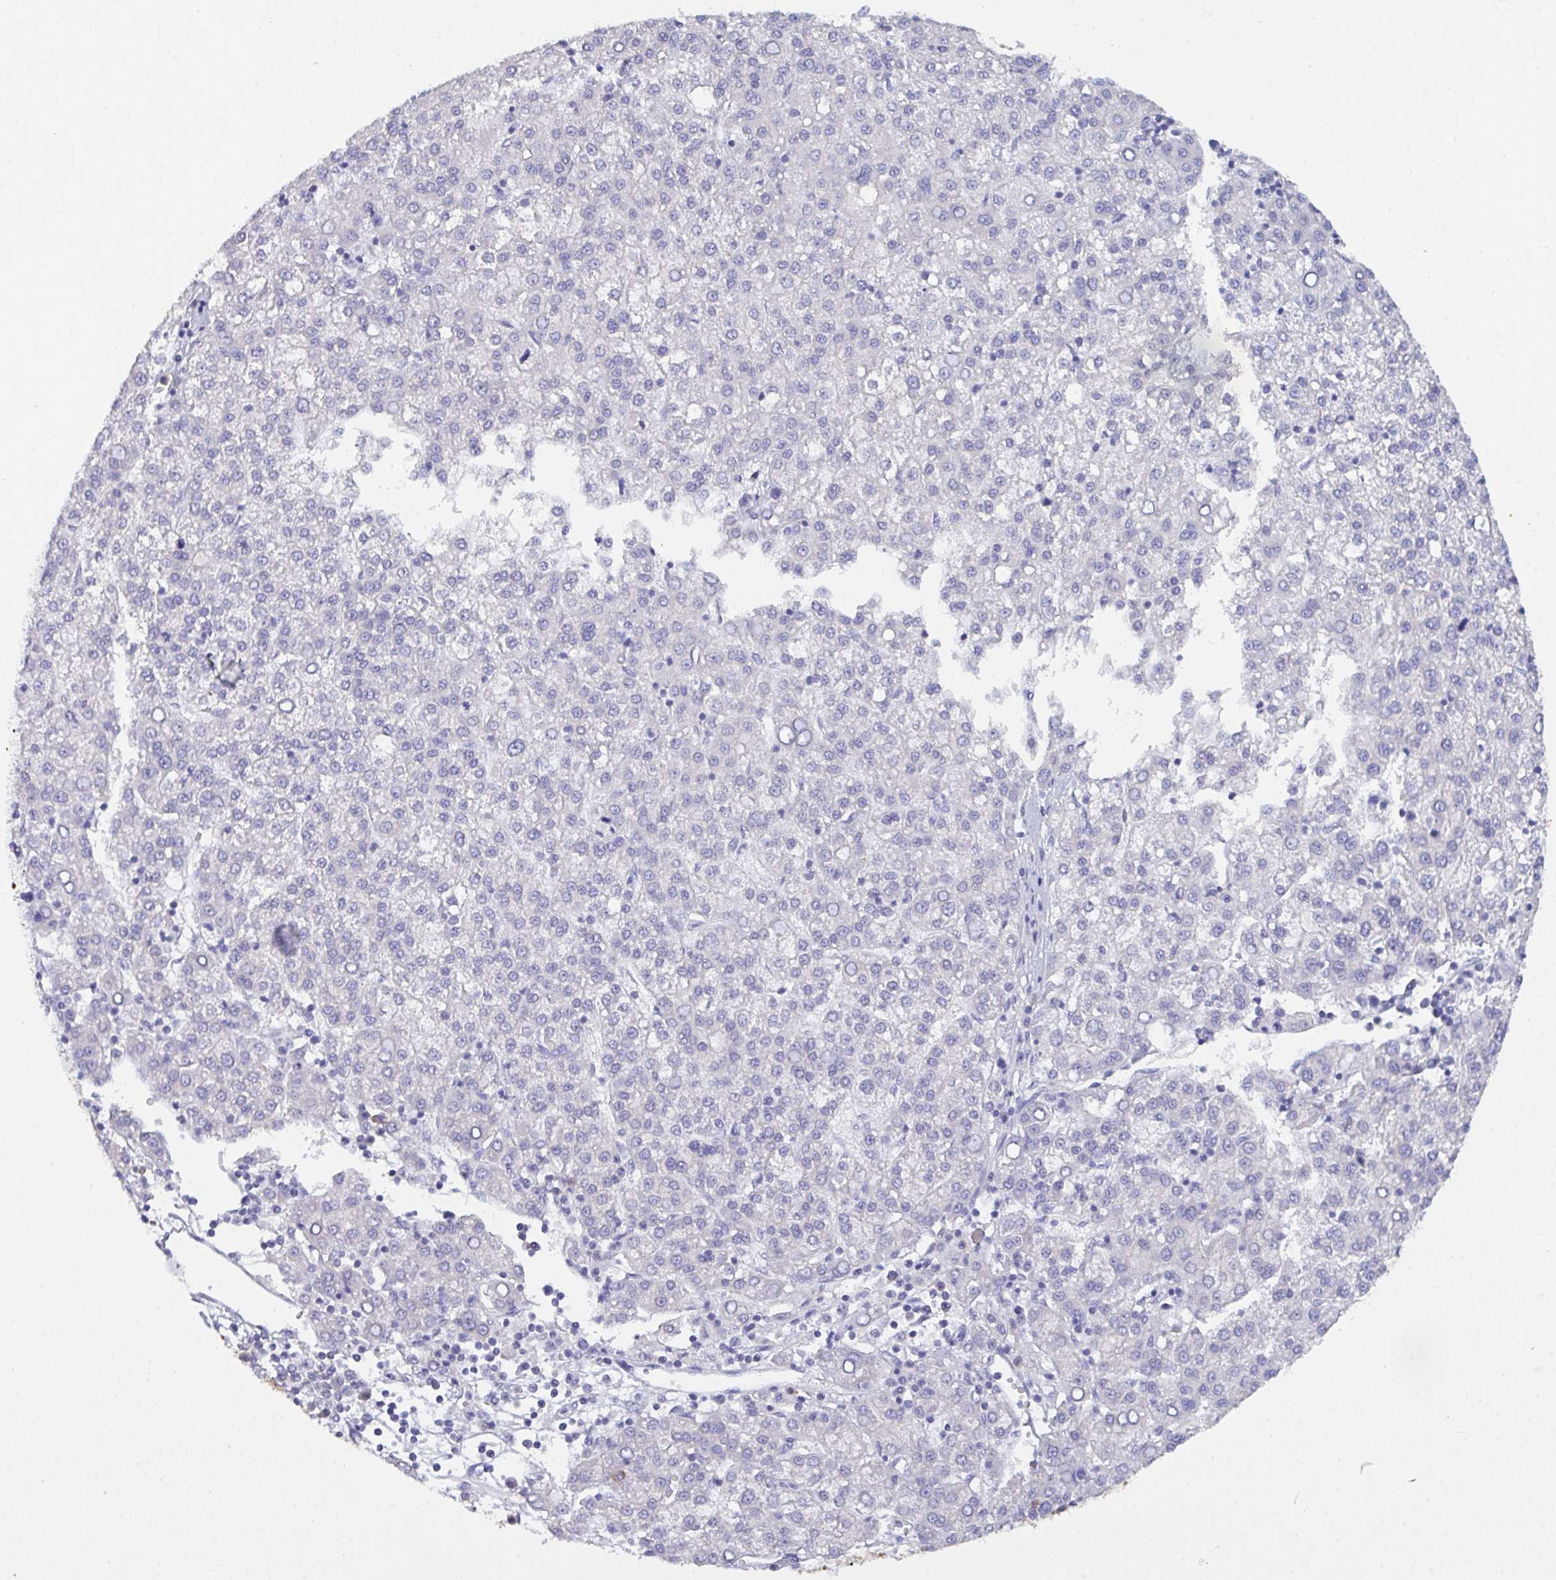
{"staining": {"intensity": "negative", "quantity": "none", "location": "none"}, "tissue": "liver cancer", "cell_type": "Tumor cells", "image_type": "cancer", "snomed": [{"axis": "morphology", "description": "Carcinoma, Hepatocellular, NOS"}, {"axis": "topography", "description": "Liver"}], "caption": "An immunohistochemistry photomicrograph of liver hepatocellular carcinoma is shown. There is no staining in tumor cells of liver hepatocellular carcinoma.", "gene": "SLC66A1", "patient": {"sex": "female", "age": 58}}